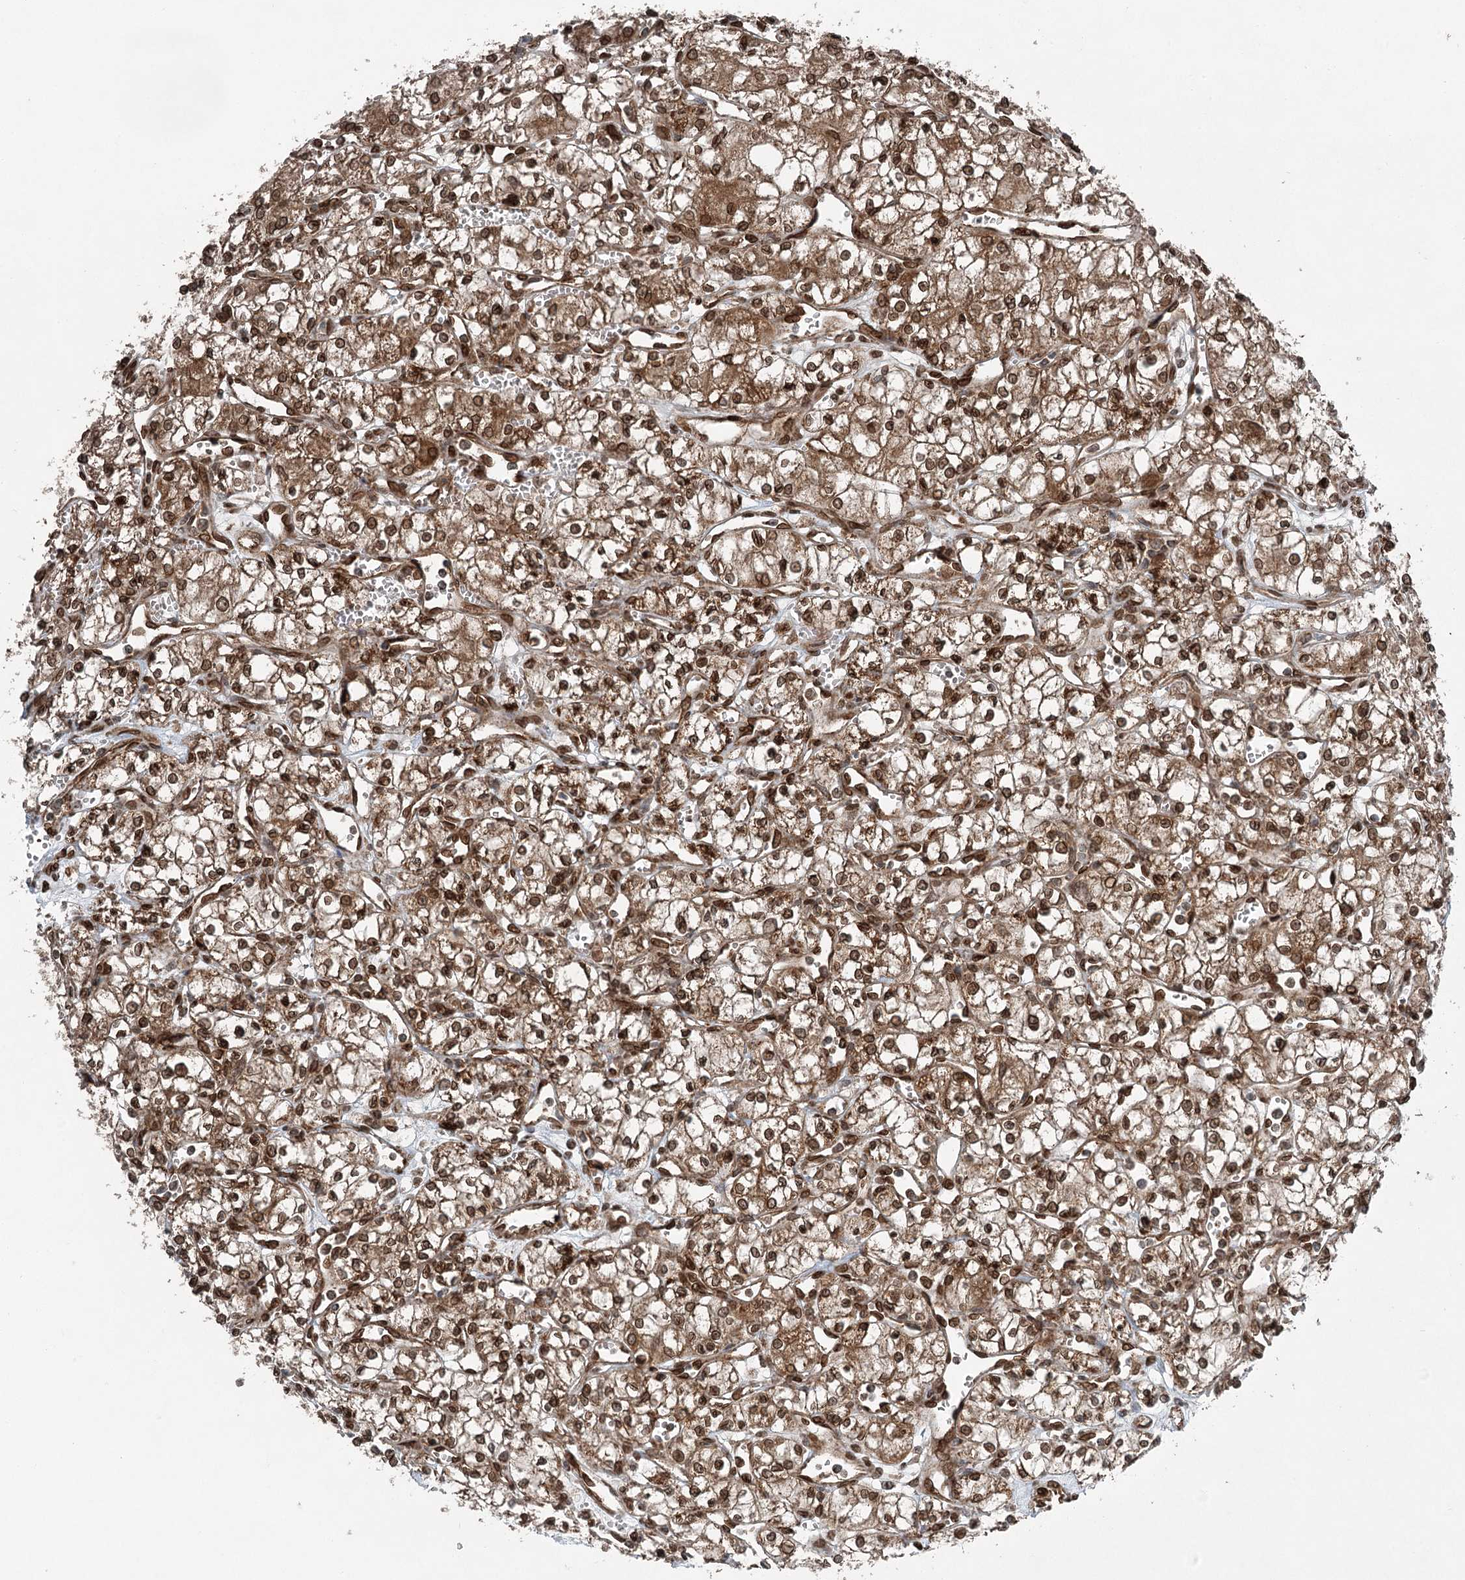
{"staining": {"intensity": "strong", "quantity": ">75%", "location": "cytoplasmic/membranous,nuclear"}, "tissue": "renal cancer", "cell_type": "Tumor cells", "image_type": "cancer", "snomed": [{"axis": "morphology", "description": "Adenocarcinoma, NOS"}, {"axis": "topography", "description": "Kidney"}], "caption": "An image of human adenocarcinoma (renal) stained for a protein shows strong cytoplasmic/membranous and nuclear brown staining in tumor cells.", "gene": "BCKDHA", "patient": {"sex": "male", "age": 59}}